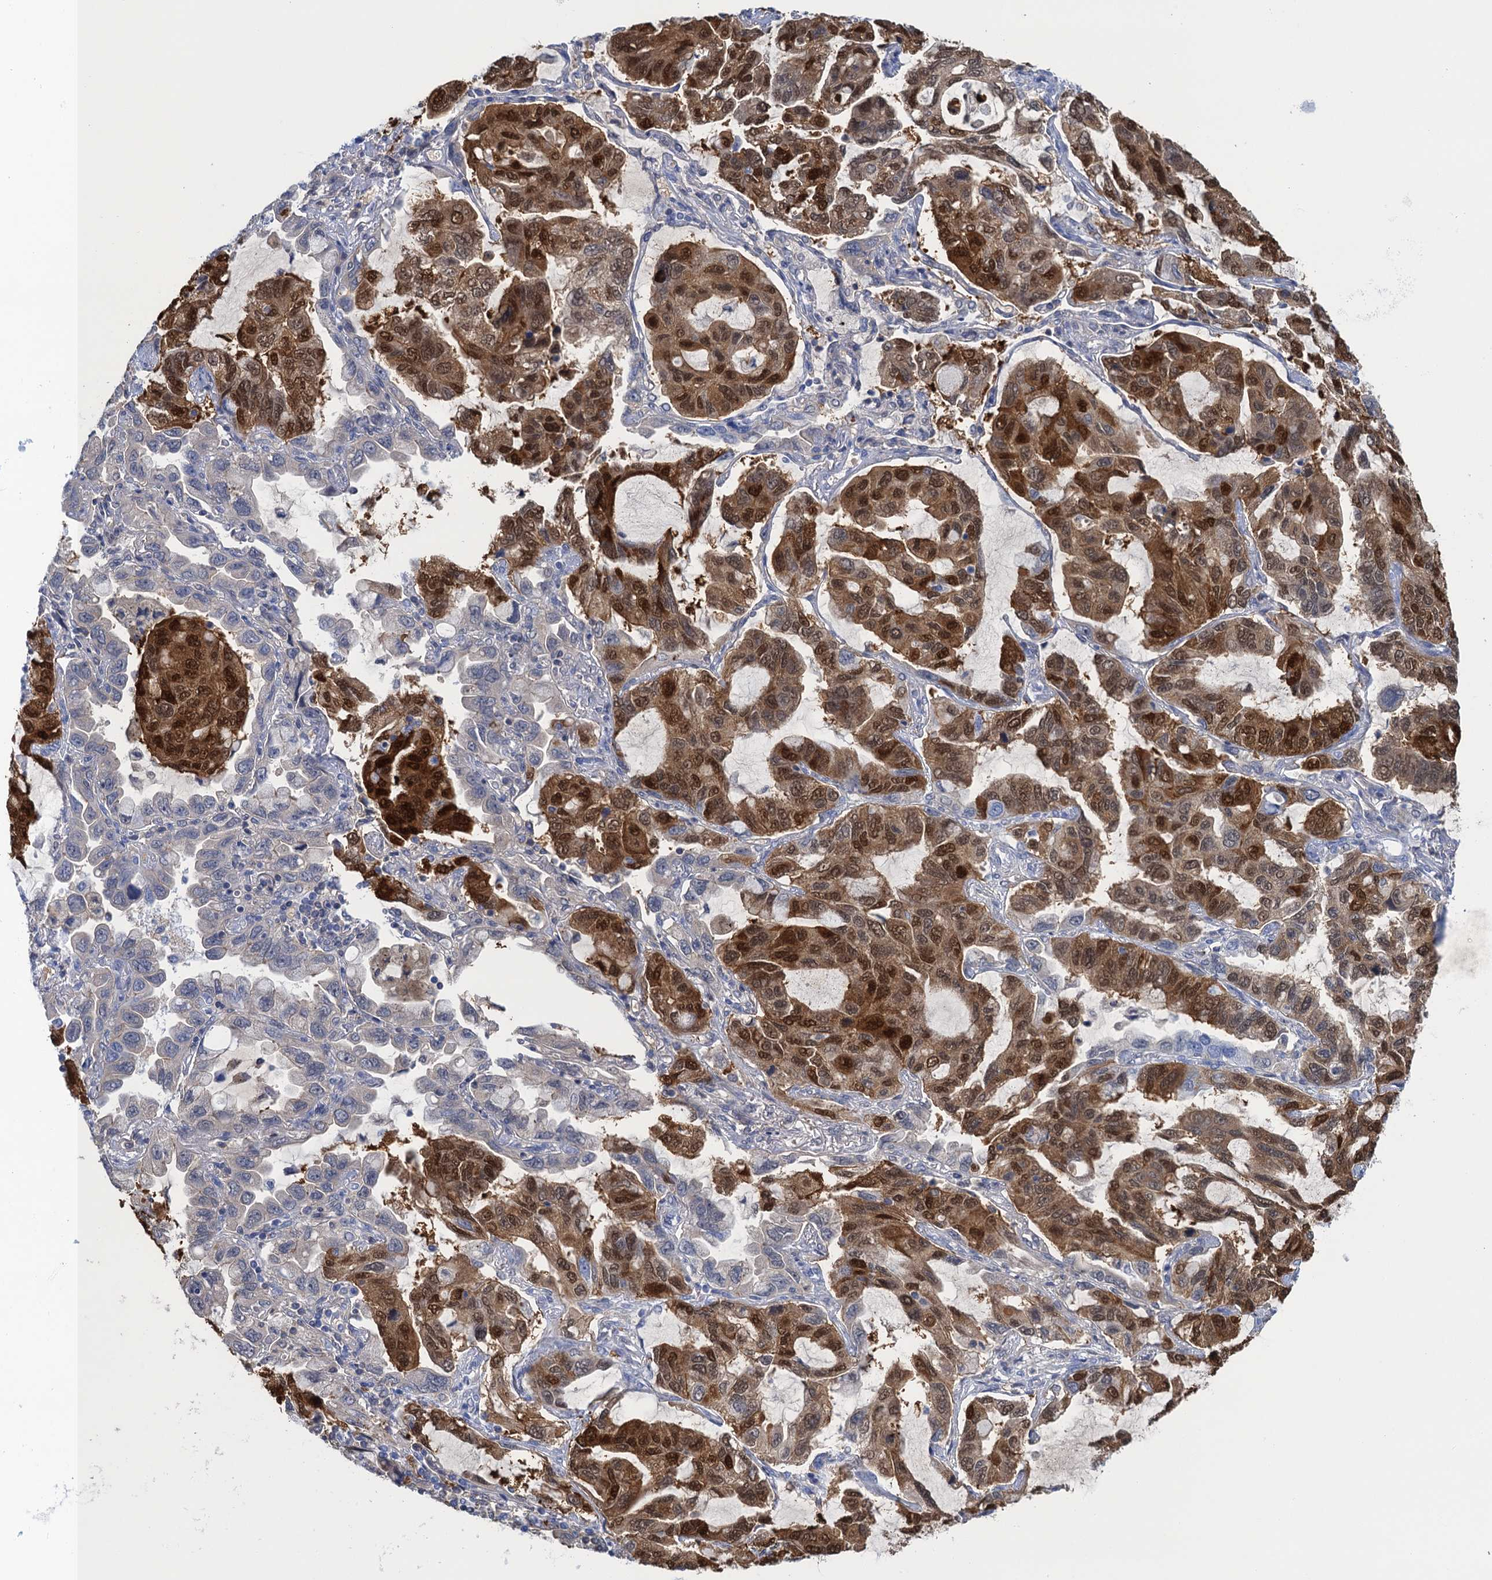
{"staining": {"intensity": "strong", "quantity": ">75%", "location": "cytoplasmic/membranous,nuclear"}, "tissue": "lung cancer", "cell_type": "Tumor cells", "image_type": "cancer", "snomed": [{"axis": "morphology", "description": "Adenocarcinoma, NOS"}, {"axis": "topography", "description": "Lung"}], "caption": "This image reveals IHC staining of human lung cancer (adenocarcinoma), with high strong cytoplasmic/membranous and nuclear expression in about >75% of tumor cells.", "gene": "CALML5", "patient": {"sex": "male", "age": 64}}